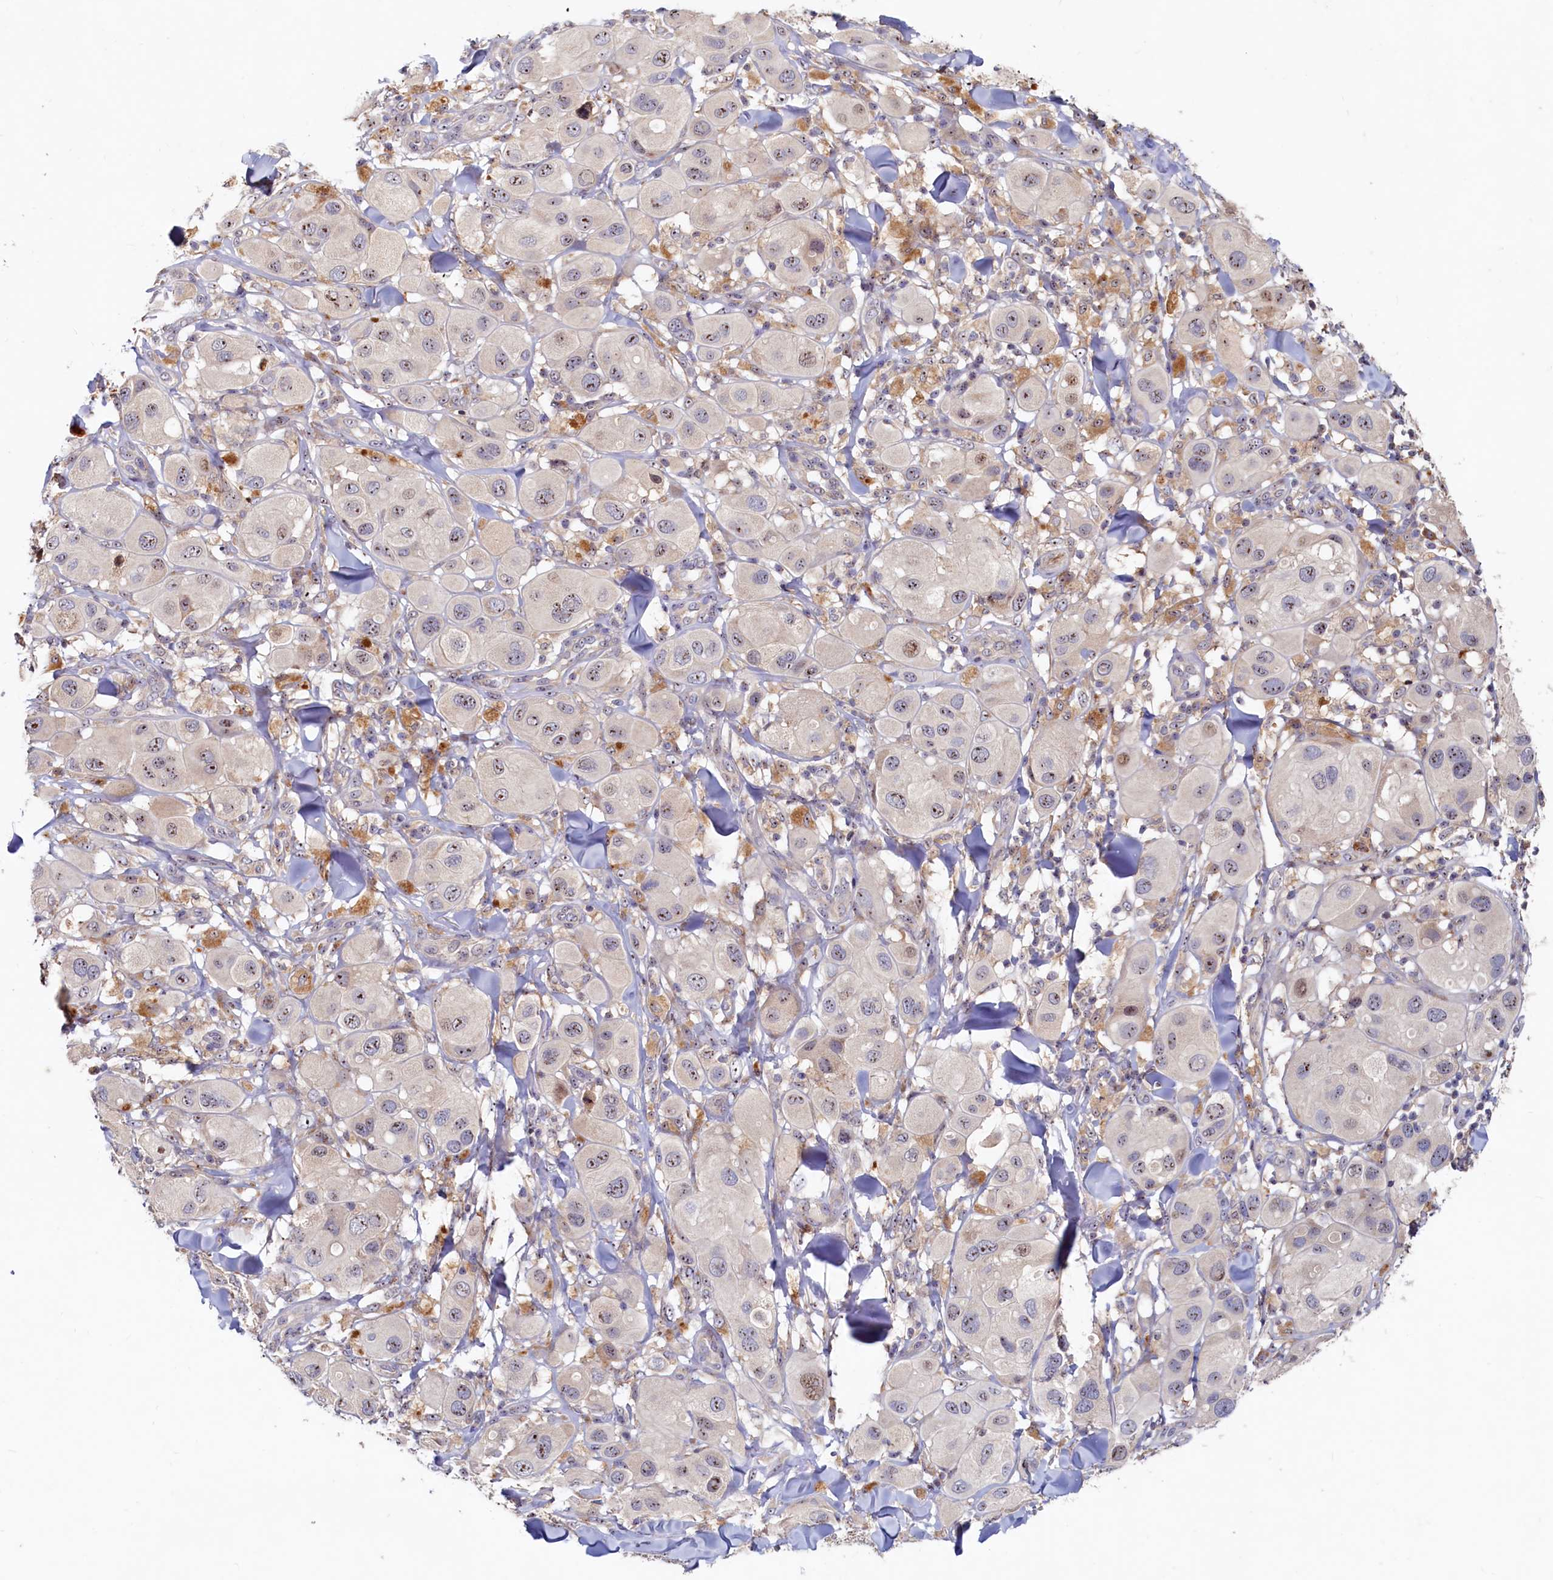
{"staining": {"intensity": "moderate", "quantity": "25%-75%", "location": "nuclear"}, "tissue": "melanoma", "cell_type": "Tumor cells", "image_type": "cancer", "snomed": [{"axis": "morphology", "description": "Malignant melanoma, Metastatic site"}, {"axis": "topography", "description": "Skin"}], "caption": "IHC (DAB) staining of human melanoma reveals moderate nuclear protein staining in about 25%-75% of tumor cells.", "gene": "RGS7BP", "patient": {"sex": "male", "age": 41}}